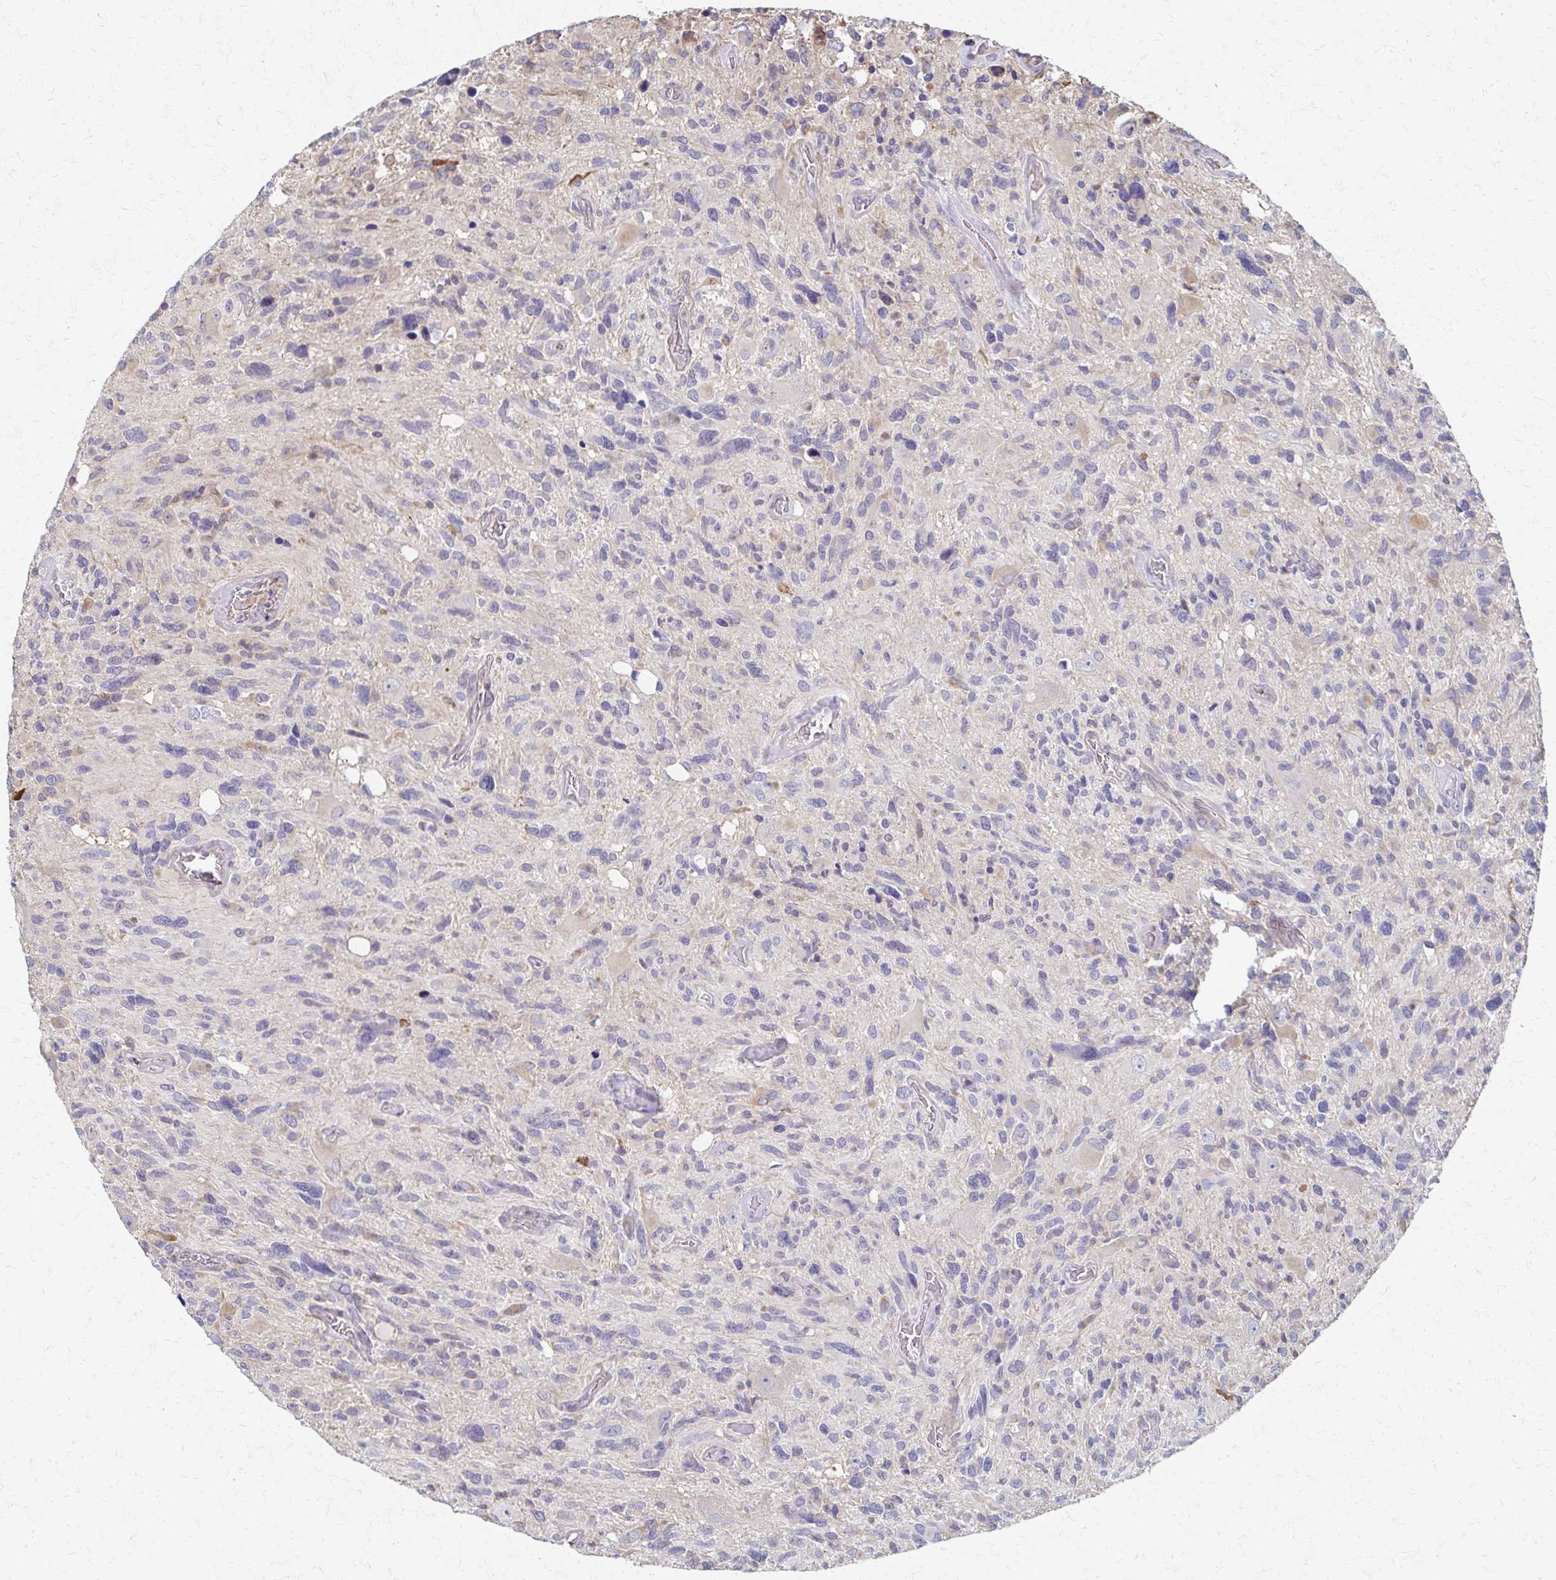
{"staining": {"intensity": "negative", "quantity": "none", "location": "none"}, "tissue": "glioma", "cell_type": "Tumor cells", "image_type": "cancer", "snomed": [{"axis": "morphology", "description": "Glioma, malignant, High grade"}, {"axis": "topography", "description": "Brain"}], "caption": "A micrograph of glioma stained for a protein displays no brown staining in tumor cells.", "gene": "EOLA2", "patient": {"sex": "male", "age": 49}}